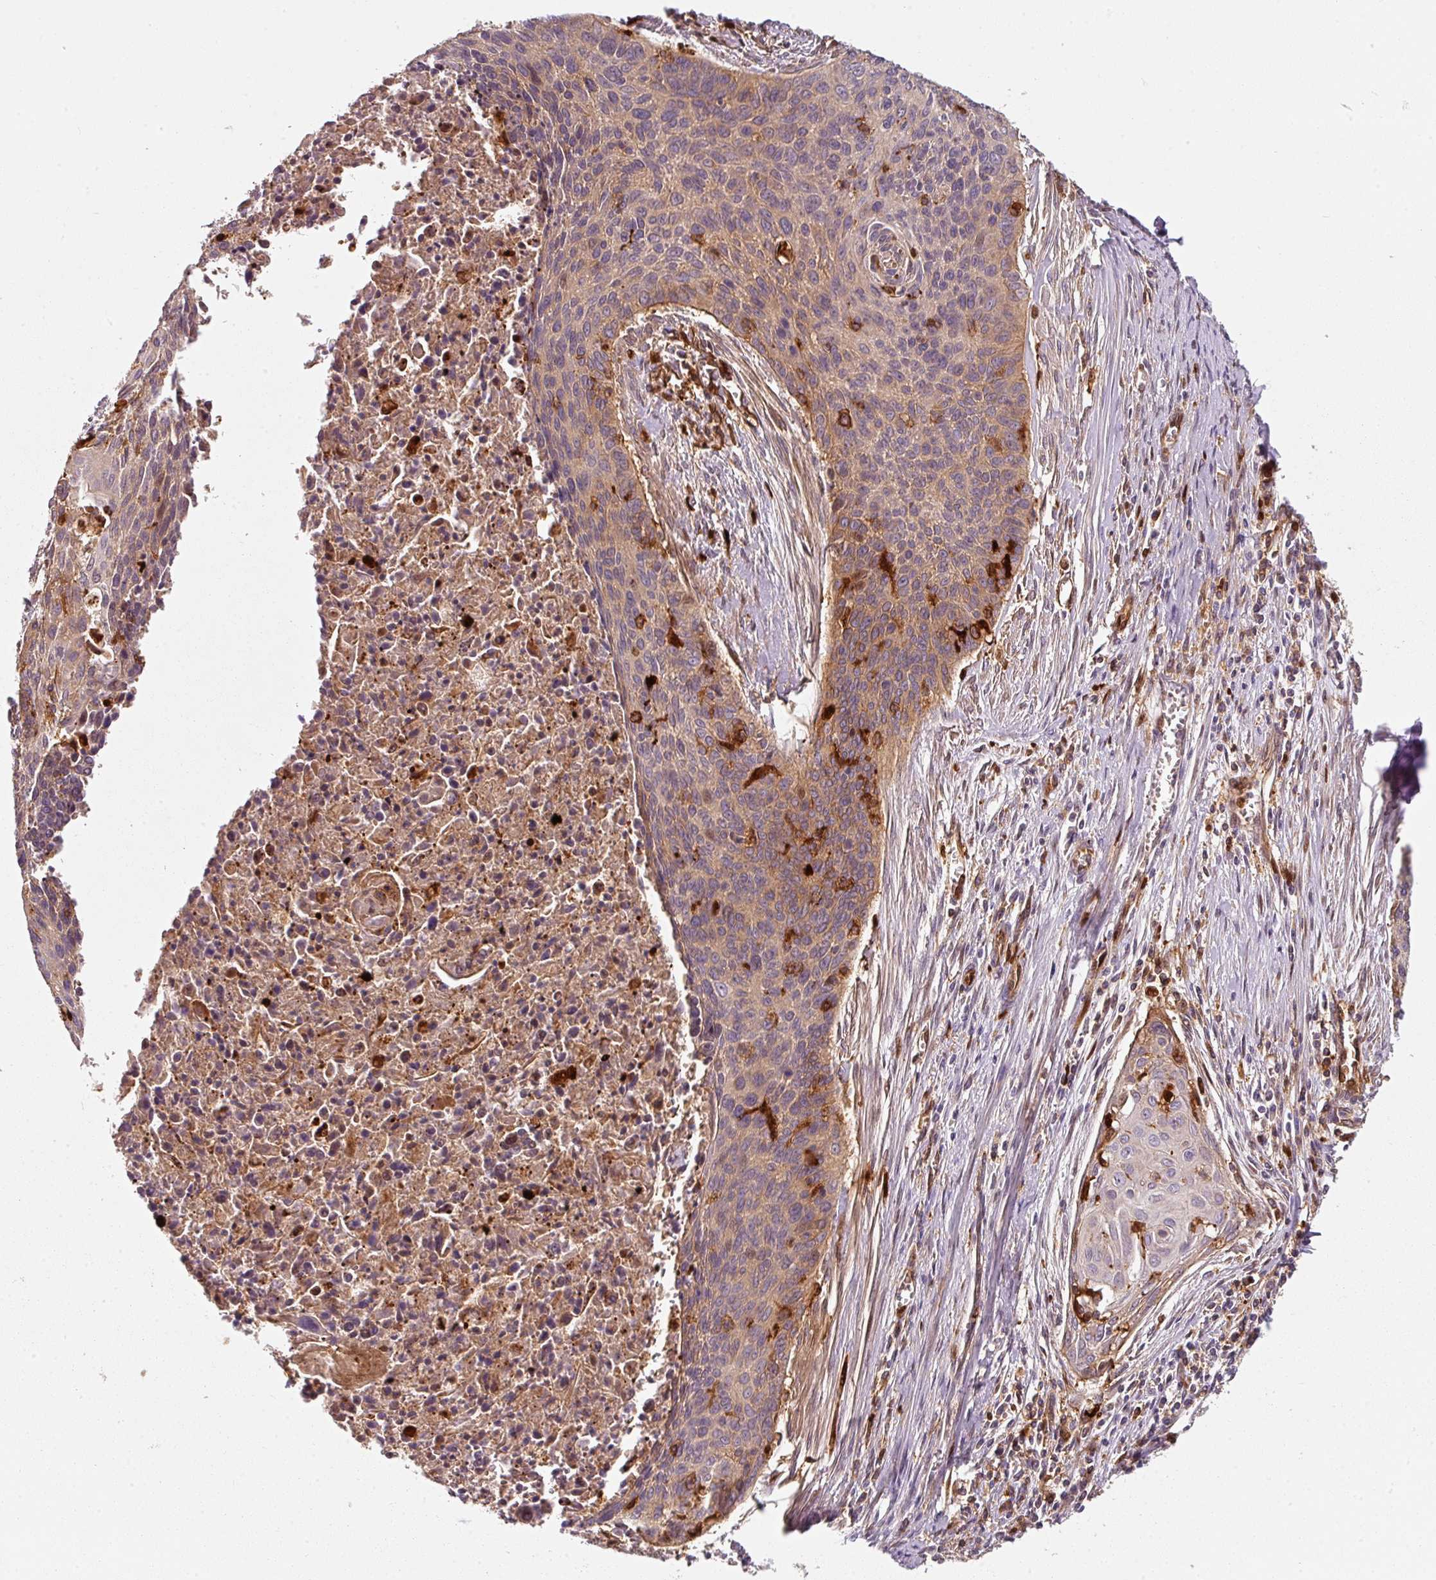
{"staining": {"intensity": "weak", "quantity": "25%-75%", "location": "cytoplasmic/membranous"}, "tissue": "cervical cancer", "cell_type": "Tumor cells", "image_type": "cancer", "snomed": [{"axis": "morphology", "description": "Squamous cell carcinoma, NOS"}, {"axis": "topography", "description": "Cervix"}], "caption": "Weak cytoplasmic/membranous protein positivity is seen in about 25%-75% of tumor cells in cervical cancer.", "gene": "IQGAP2", "patient": {"sex": "female", "age": 55}}